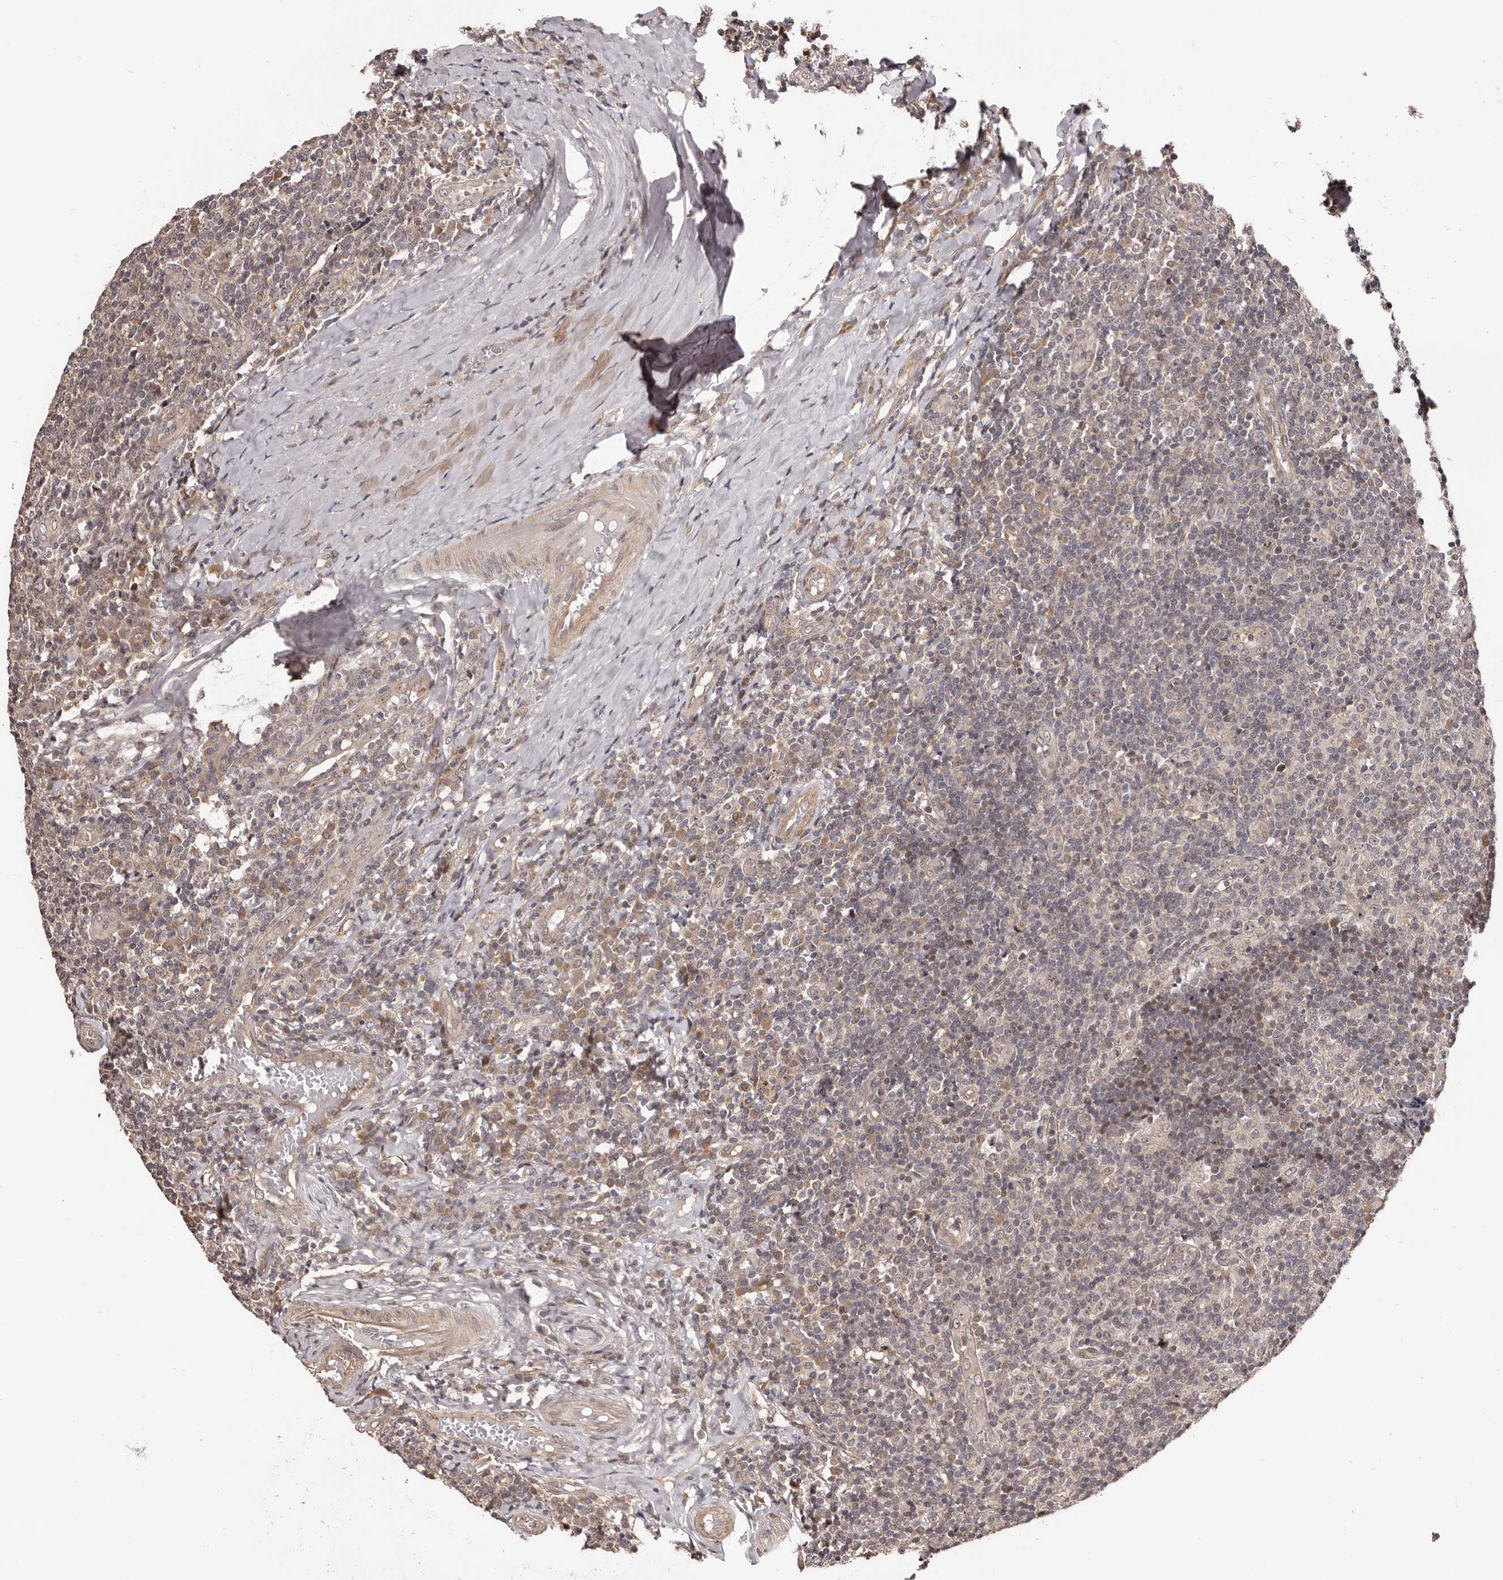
{"staining": {"intensity": "negative", "quantity": "none", "location": "none"}, "tissue": "tonsil", "cell_type": "Germinal center cells", "image_type": "normal", "snomed": [{"axis": "morphology", "description": "Normal tissue, NOS"}, {"axis": "topography", "description": "Tonsil"}], "caption": "Immunohistochemistry (IHC) image of benign tonsil stained for a protein (brown), which displays no positivity in germinal center cells.", "gene": "NOL12", "patient": {"sex": "female", "age": 19}}